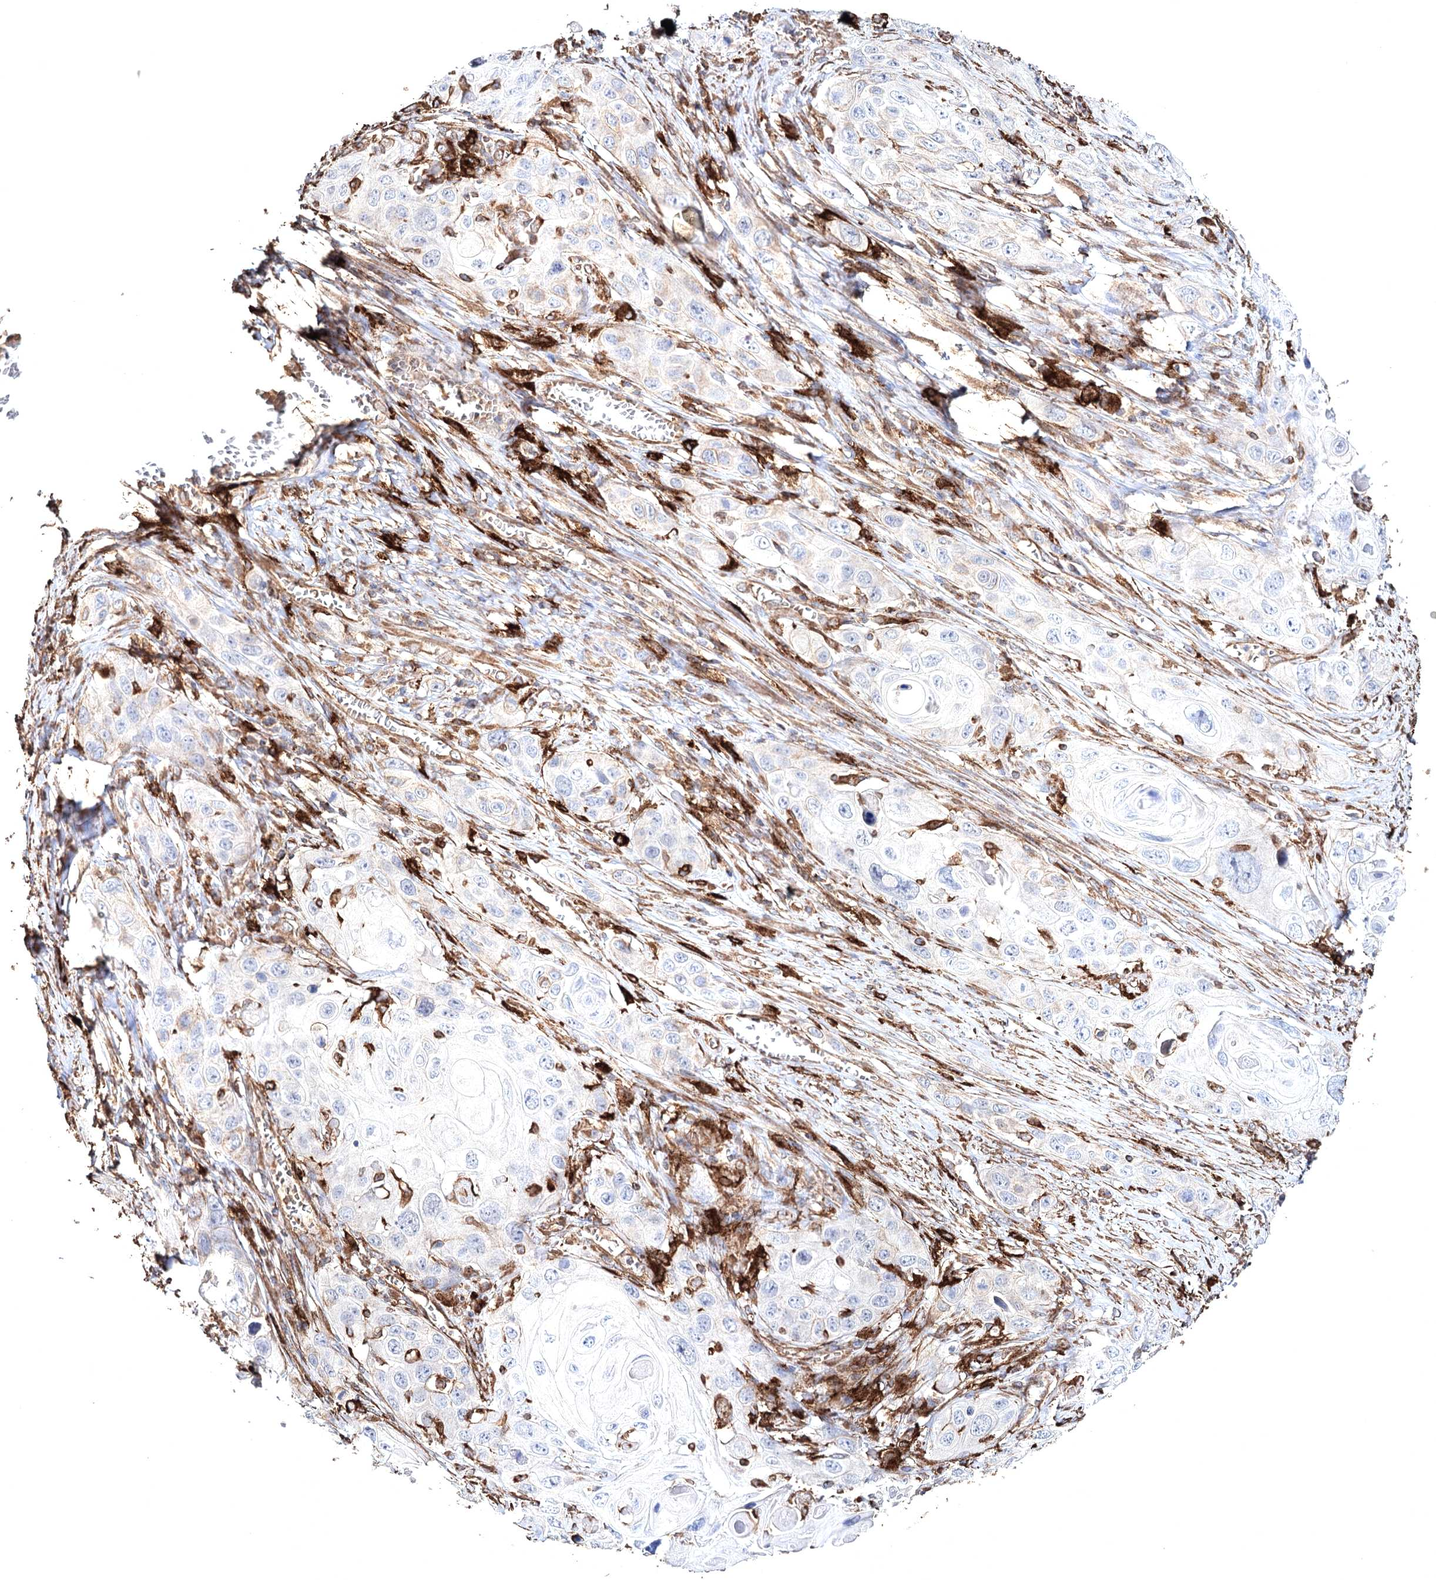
{"staining": {"intensity": "negative", "quantity": "none", "location": "none"}, "tissue": "skin cancer", "cell_type": "Tumor cells", "image_type": "cancer", "snomed": [{"axis": "morphology", "description": "Squamous cell carcinoma, NOS"}, {"axis": "topography", "description": "Skin"}], "caption": "Tumor cells show no significant positivity in skin cancer.", "gene": "CLEC4M", "patient": {"sex": "male", "age": 55}}